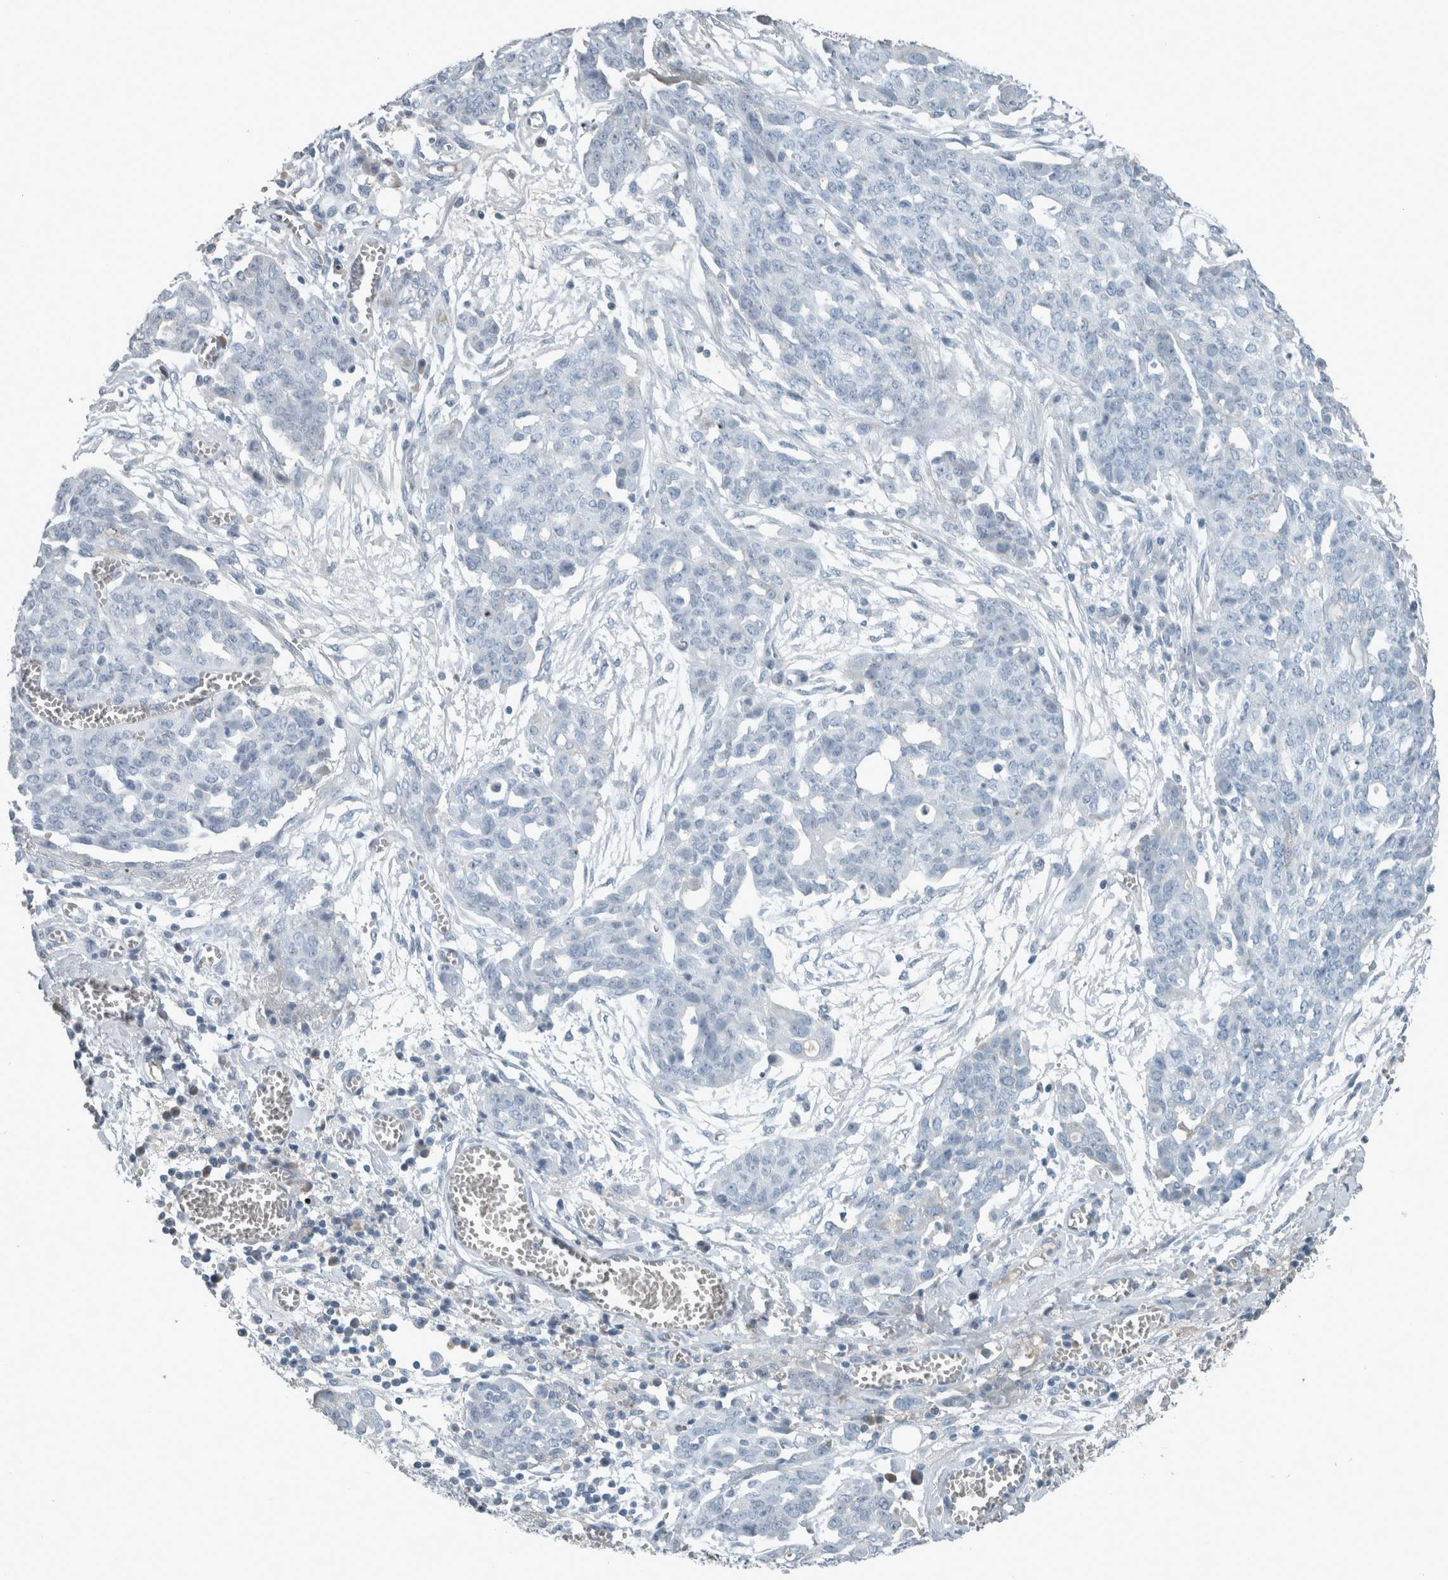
{"staining": {"intensity": "negative", "quantity": "none", "location": "none"}, "tissue": "ovarian cancer", "cell_type": "Tumor cells", "image_type": "cancer", "snomed": [{"axis": "morphology", "description": "Cystadenocarcinoma, serous, NOS"}, {"axis": "topography", "description": "Soft tissue"}, {"axis": "topography", "description": "Ovary"}], "caption": "IHC image of serous cystadenocarcinoma (ovarian) stained for a protein (brown), which demonstrates no staining in tumor cells.", "gene": "CHL1", "patient": {"sex": "female", "age": 57}}